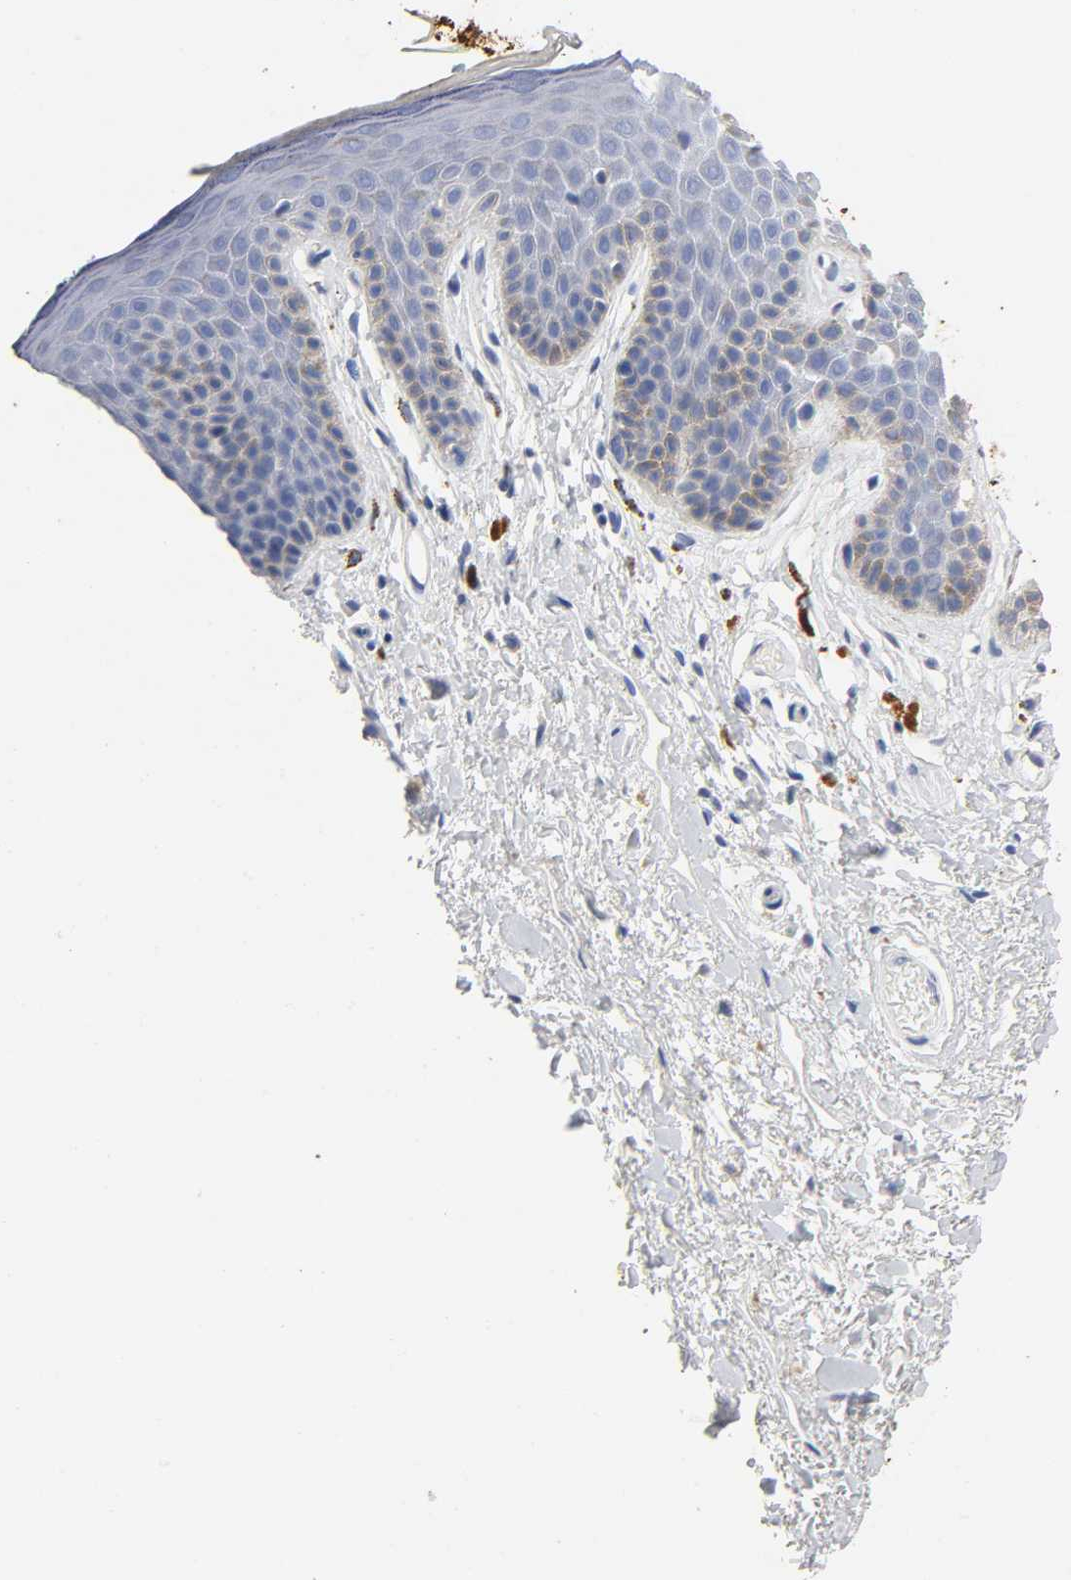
{"staining": {"intensity": "negative", "quantity": "none", "location": "none"}, "tissue": "skin", "cell_type": "Epidermal cells", "image_type": "normal", "snomed": [{"axis": "morphology", "description": "Normal tissue, NOS"}, {"axis": "topography", "description": "Anal"}], "caption": "High power microscopy micrograph of an immunohistochemistry image of benign skin, revealing no significant expression in epidermal cells.", "gene": "PLP1", "patient": {"sex": "male", "age": 74}}